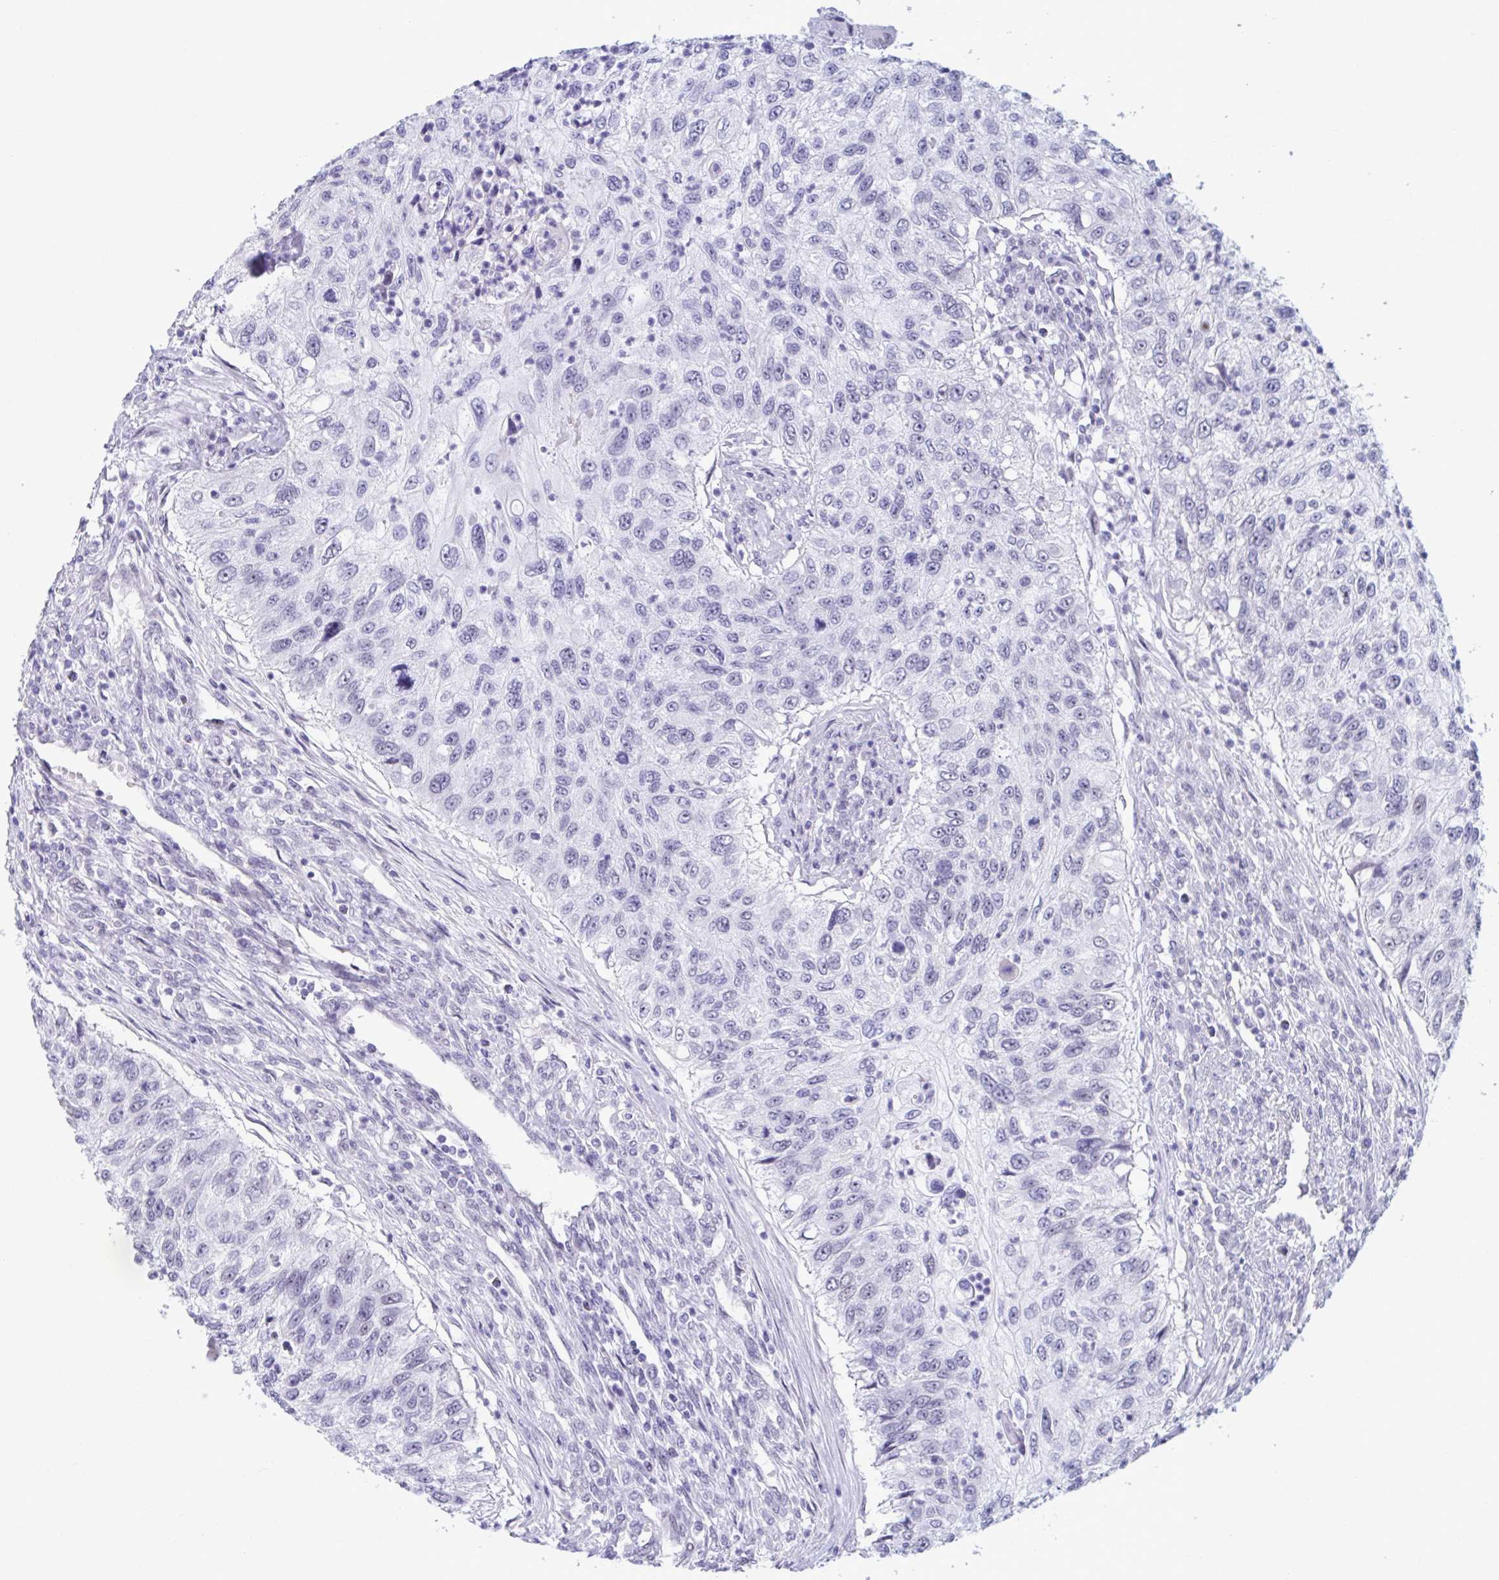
{"staining": {"intensity": "negative", "quantity": "none", "location": "none"}, "tissue": "urothelial cancer", "cell_type": "Tumor cells", "image_type": "cancer", "snomed": [{"axis": "morphology", "description": "Urothelial carcinoma, High grade"}, {"axis": "topography", "description": "Urinary bladder"}], "caption": "IHC micrograph of neoplastic tissue: high-grade urothelial carcinoma stained with DAB displays no significant protein staining in tumor cells.", "gene": "MSMB", "patient": {"sex": "female", "age": 60}}